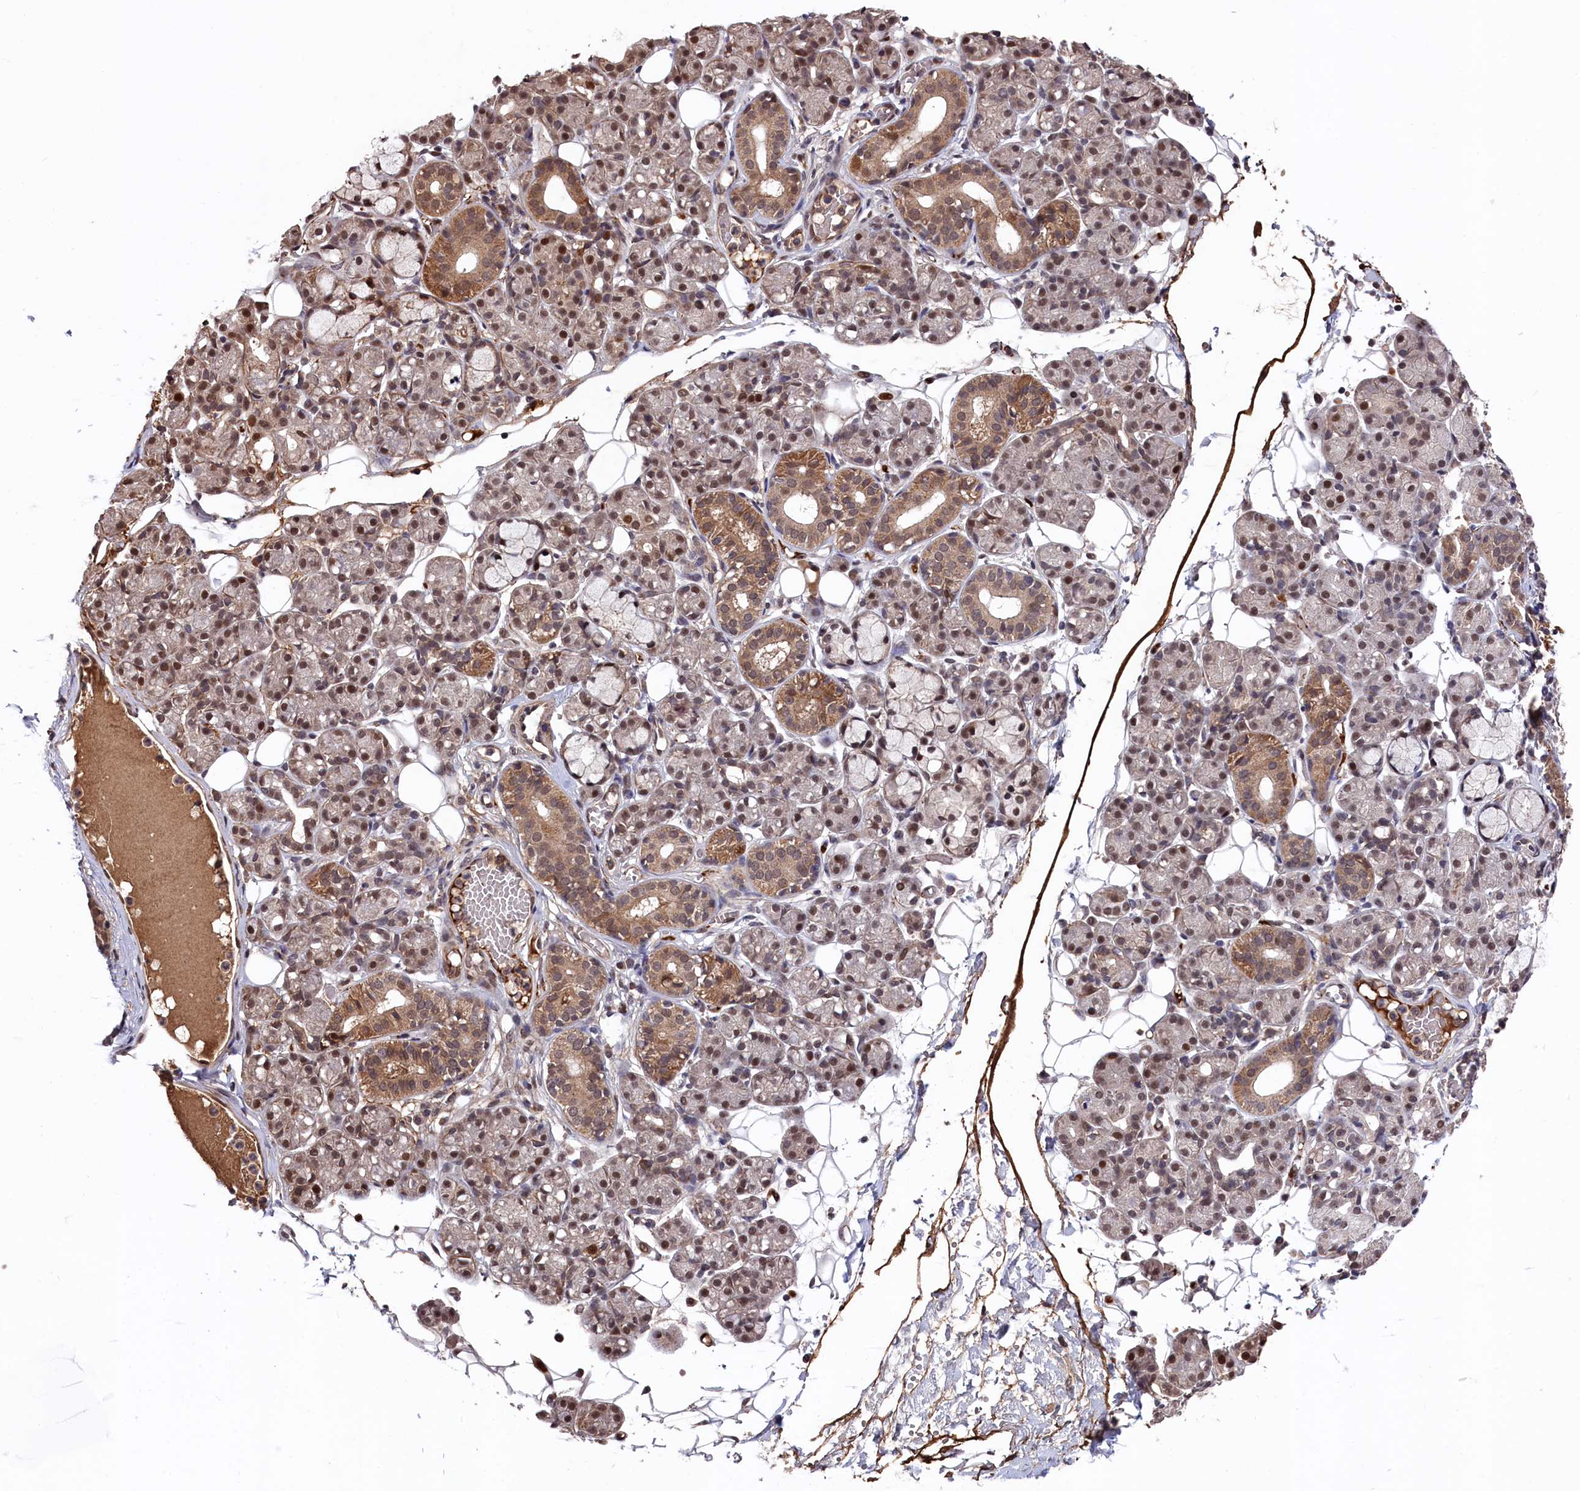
{"staining": {"intensity": "moderate", "quantity": ">75%", "location": "cytoplasmic/membranous,nuclear"}, "tissue": "salivary gland", "cell_type": "Glandular cells", "image_type": "normal", "snomed": [{"axis": "morphology", "description": "Normal tissue, NOS"}, {"axis": "topography", "description": "Salivary gland"}], "caption": "About >75% of glandular cells in benign human salivary gland exhibit moderate cytoplasmic/membranous,nuclear protein staining as visualized by brown immunohistochemical staining.", "gene": "CLPX", "patient": {"sex": "male", "age": 63}}